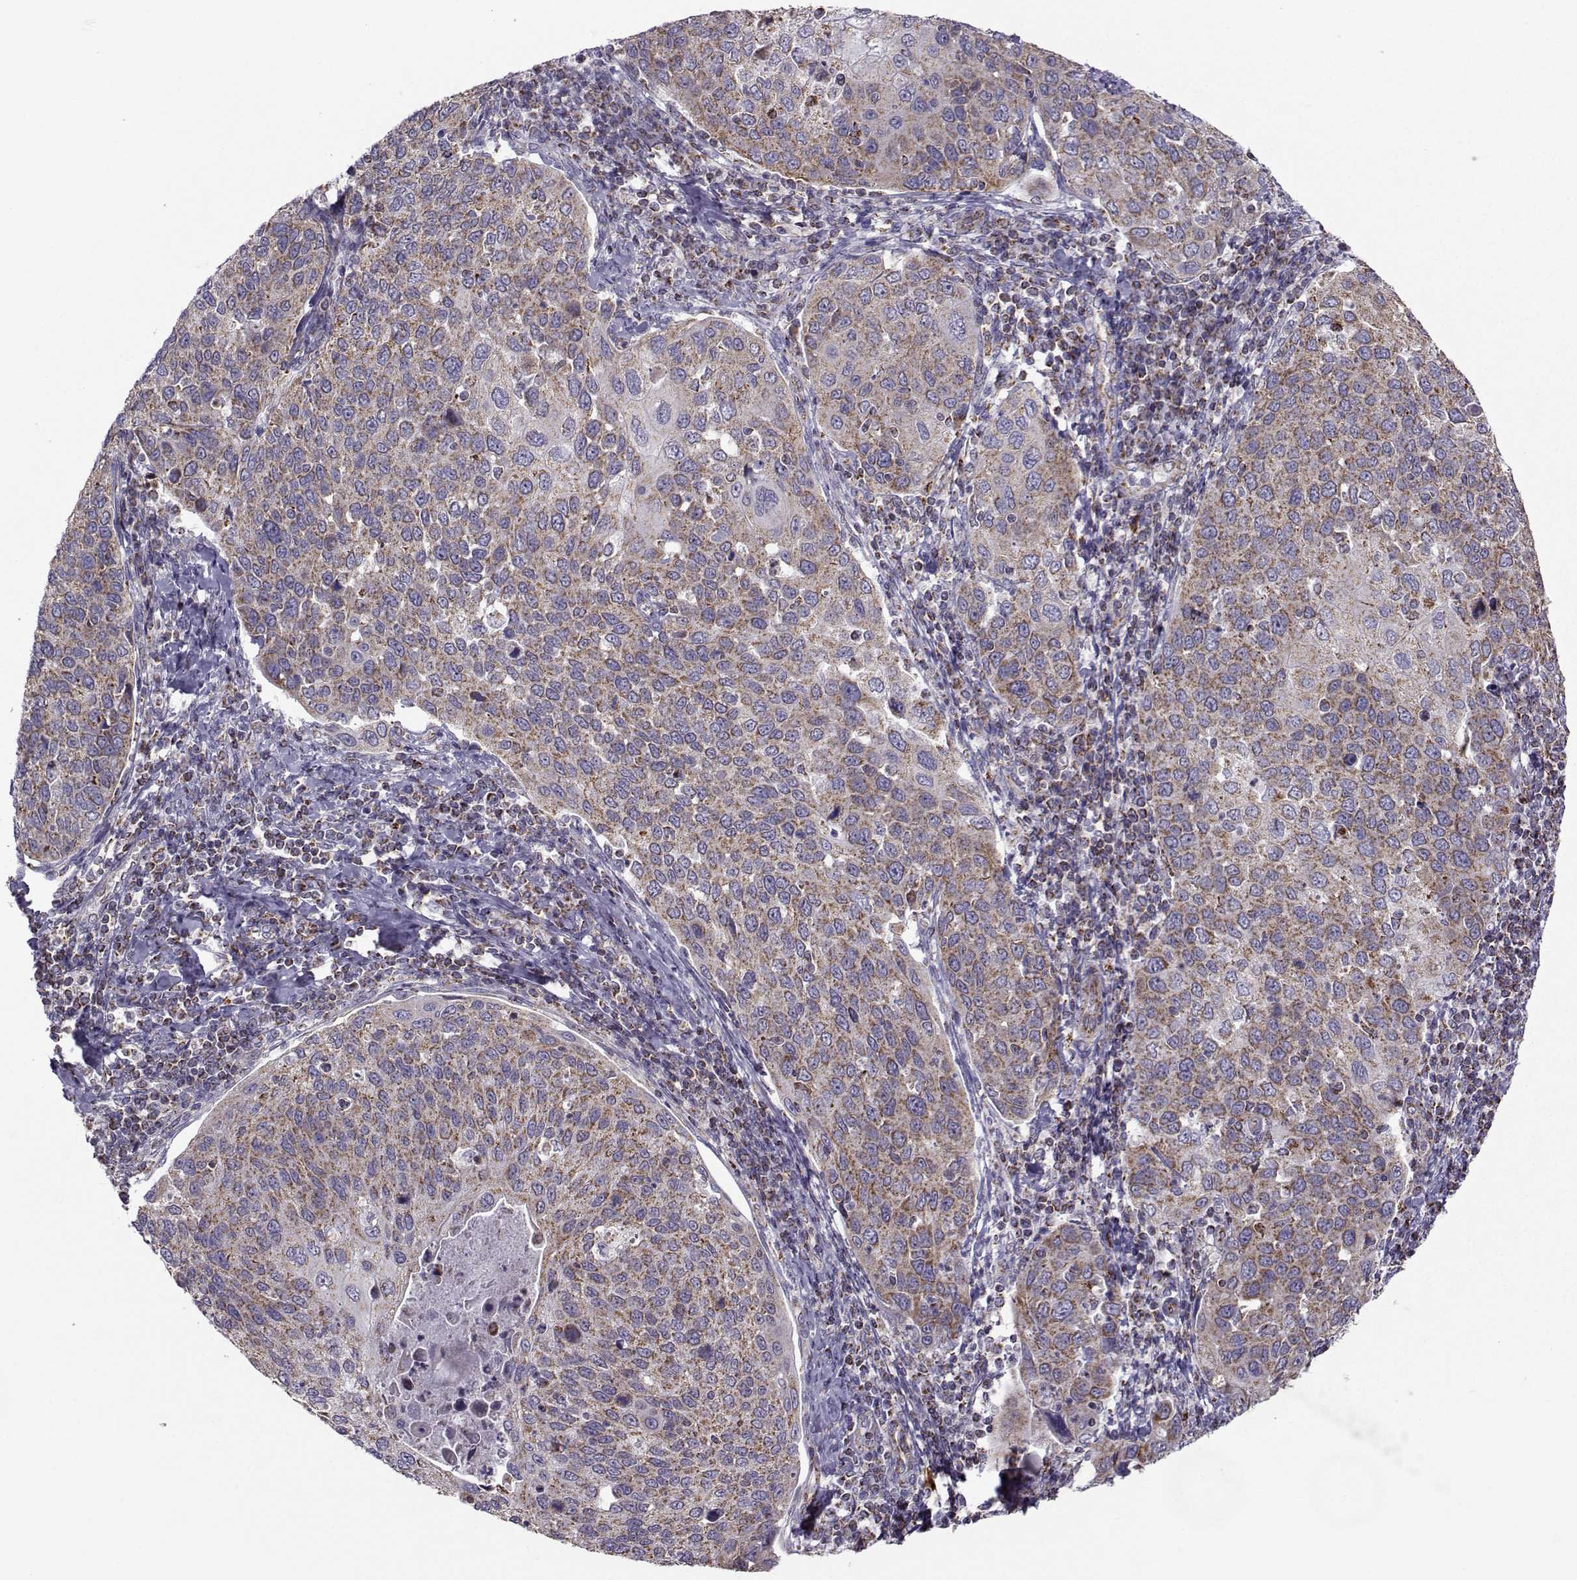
{"staining": {"intensity": "moderate", "quantity": ">75%", "location": "cytoplasmic/membranous"}, "tissue": "cervical cancer", "cell_type": "Tumor cells", "image_type": "cancer", "snomed": [{"axis": "morphology", "description": "Squamous cell carcinoma, NOS"}, {"axis": "topography", "description": "Cervix"}], "caption": "DAB immunohistochemical staining of cervical cancer reveals moderate cytoplasmic/membranous protein positivity in about >75% of tumor cells.", "gene": "NECAB3", "patient": {"sex": "female", "age": 54}}